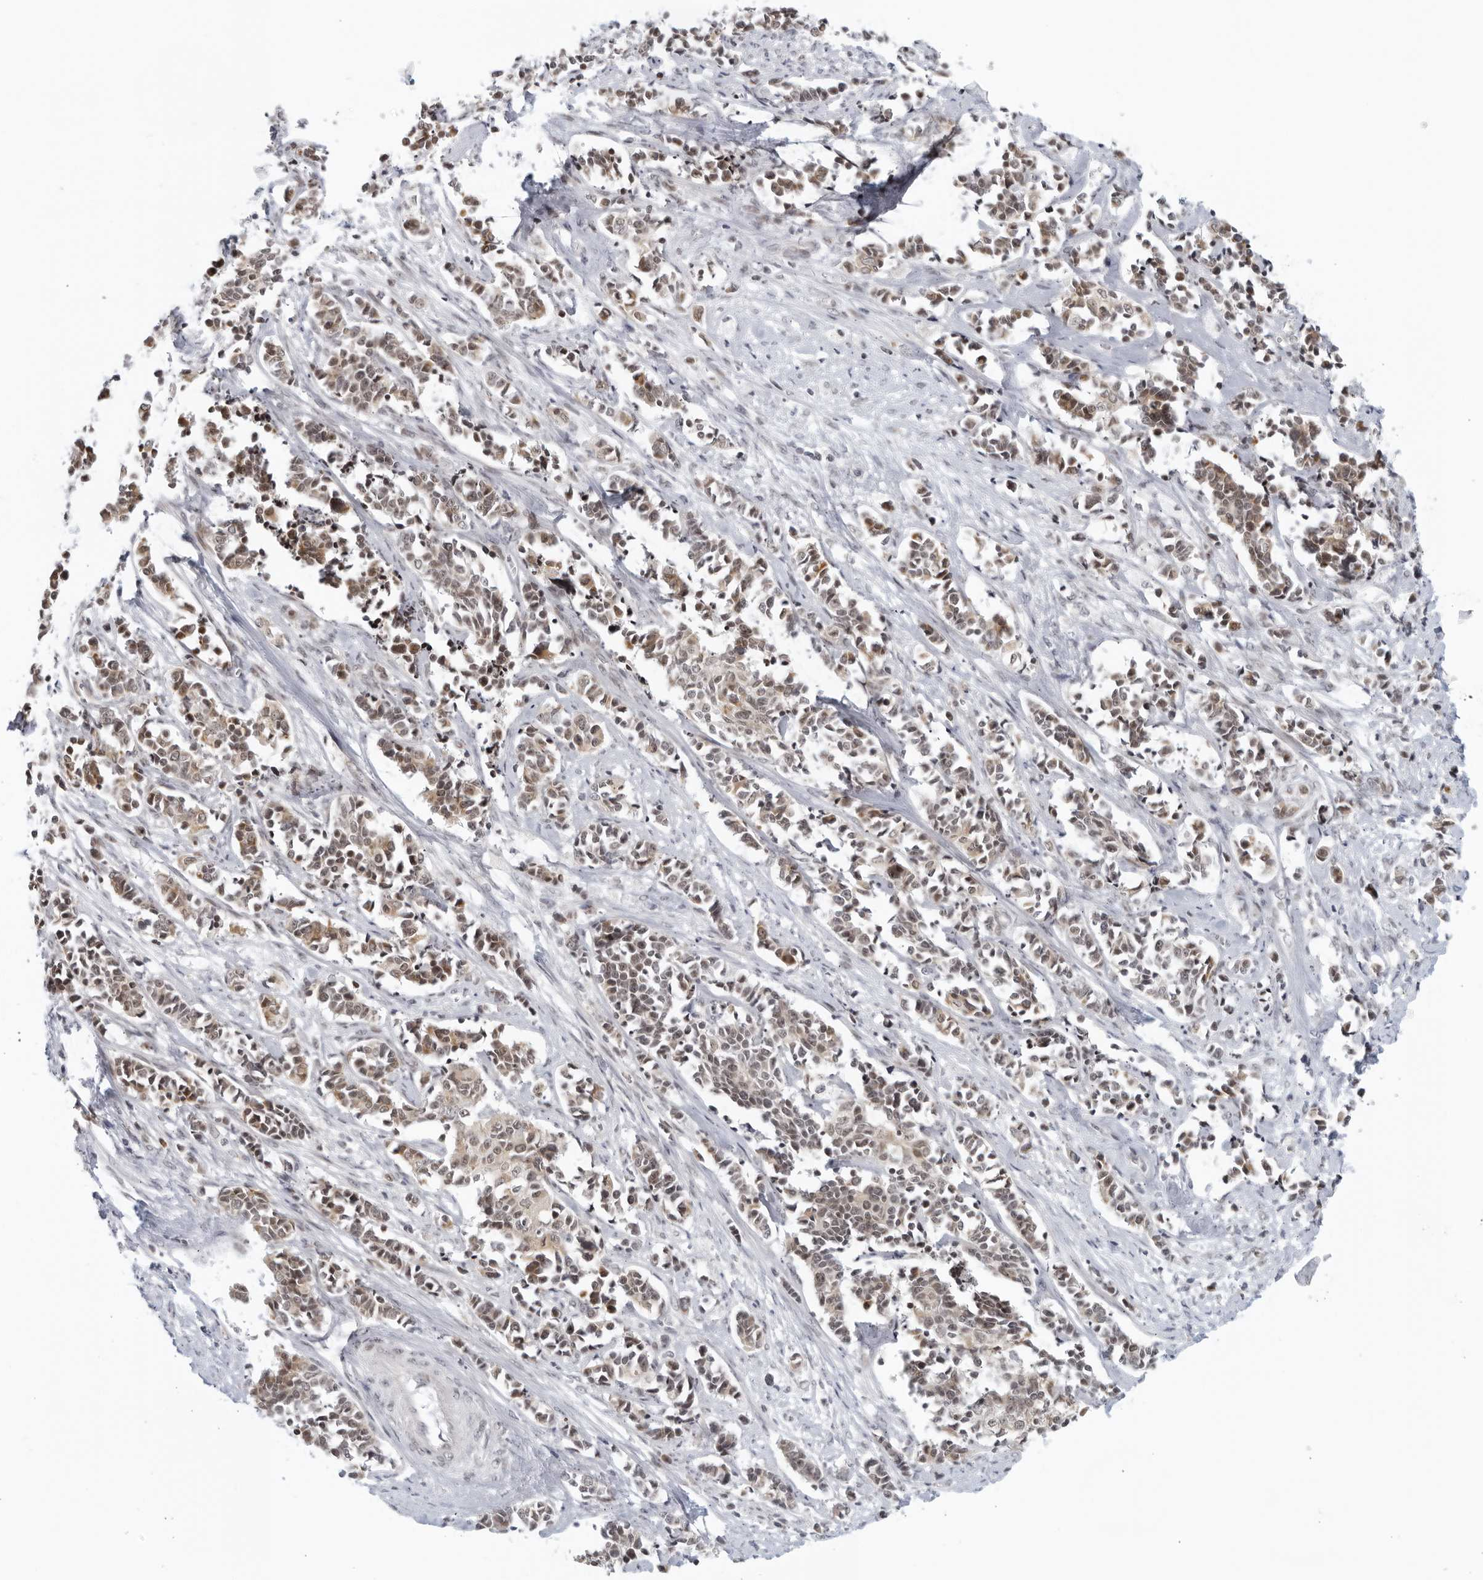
{"staining": {"intensity": "weak", "quantity": ">75%", "location": "cytoplasmic/membranous"}, "tissue": "cervical cancer", "cell_type": "Tumor cells", "image_type": "cancer", "snomed": [{"axis": "morphology", "description": "Normal tissue, NOS"}, {"axis": "morphology", "description": "Squamous cell carcinoma, NOS"}, {"axis": "topography", "description": "Cervix"}], "caption": "Protein analysis of cervical squamous cell carcinoma tissue displays weak cytoplasmic/membranous staining in about >75% of tumor cells.", "gene": "RAB11FIP3", "patient": {"sex": "female", "age": 35}}